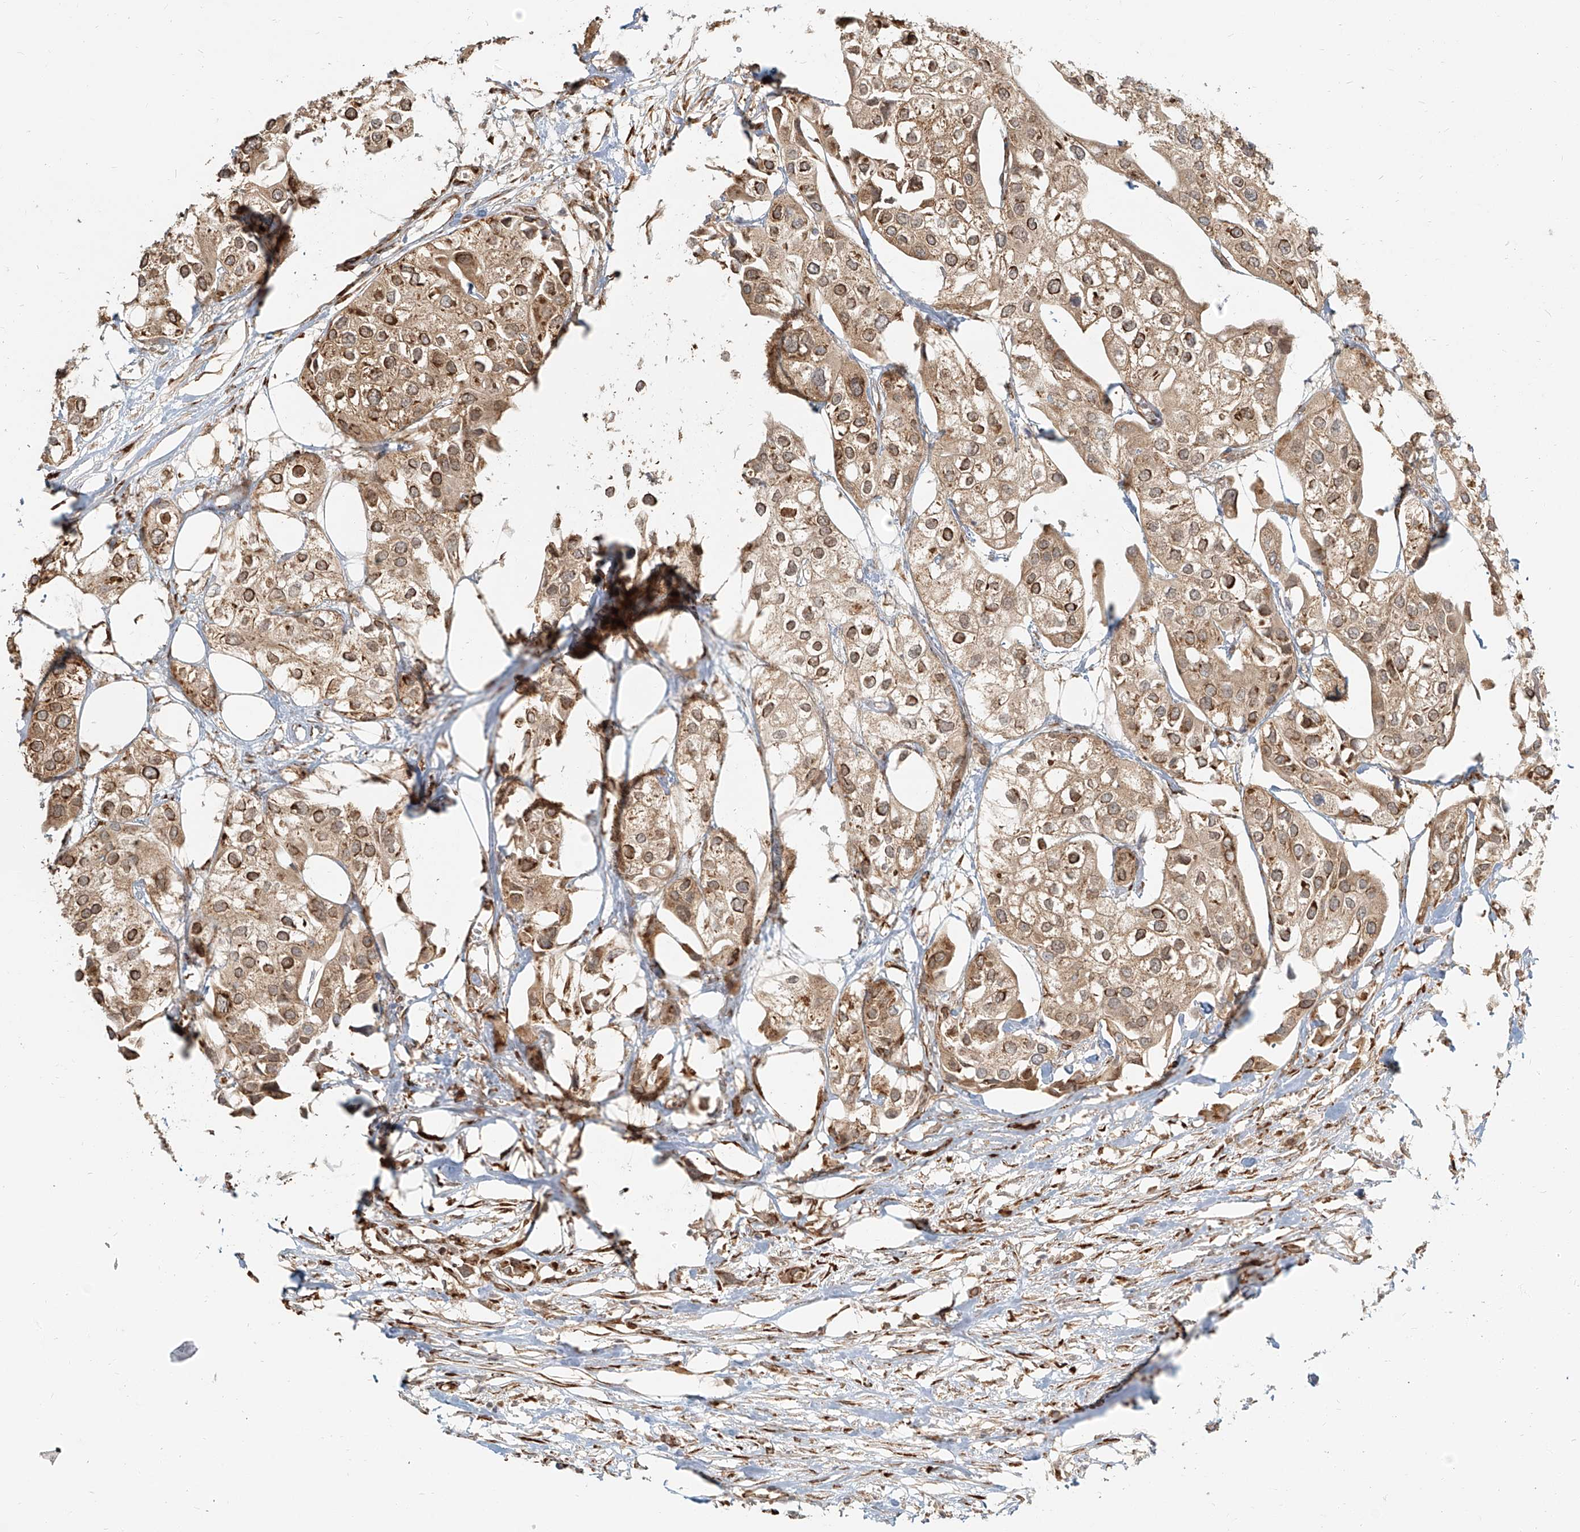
{"staining": {"intensity": "moderate", "quantity": ">75%", "location": "cytoplasmic/membranous,nuclear"}, "tissue": "urothelial cancer", "cell_type": "Tumor cells", "image_type": "cancer", "snomed": [{"axis": "morphology", "description": "Urothelial carcinoma, High grade"}, {"axis": "topography", "description": "Urinary bladder"}], "caption": "A micrograph of human high-grade urothelial carcinoma stained for a protein shows moderate cytoplasmic/membranous and nuclear brown staining in tumor cells.", "gene": "UBE2K", "patient": {"sex": "male", "age": 64}}